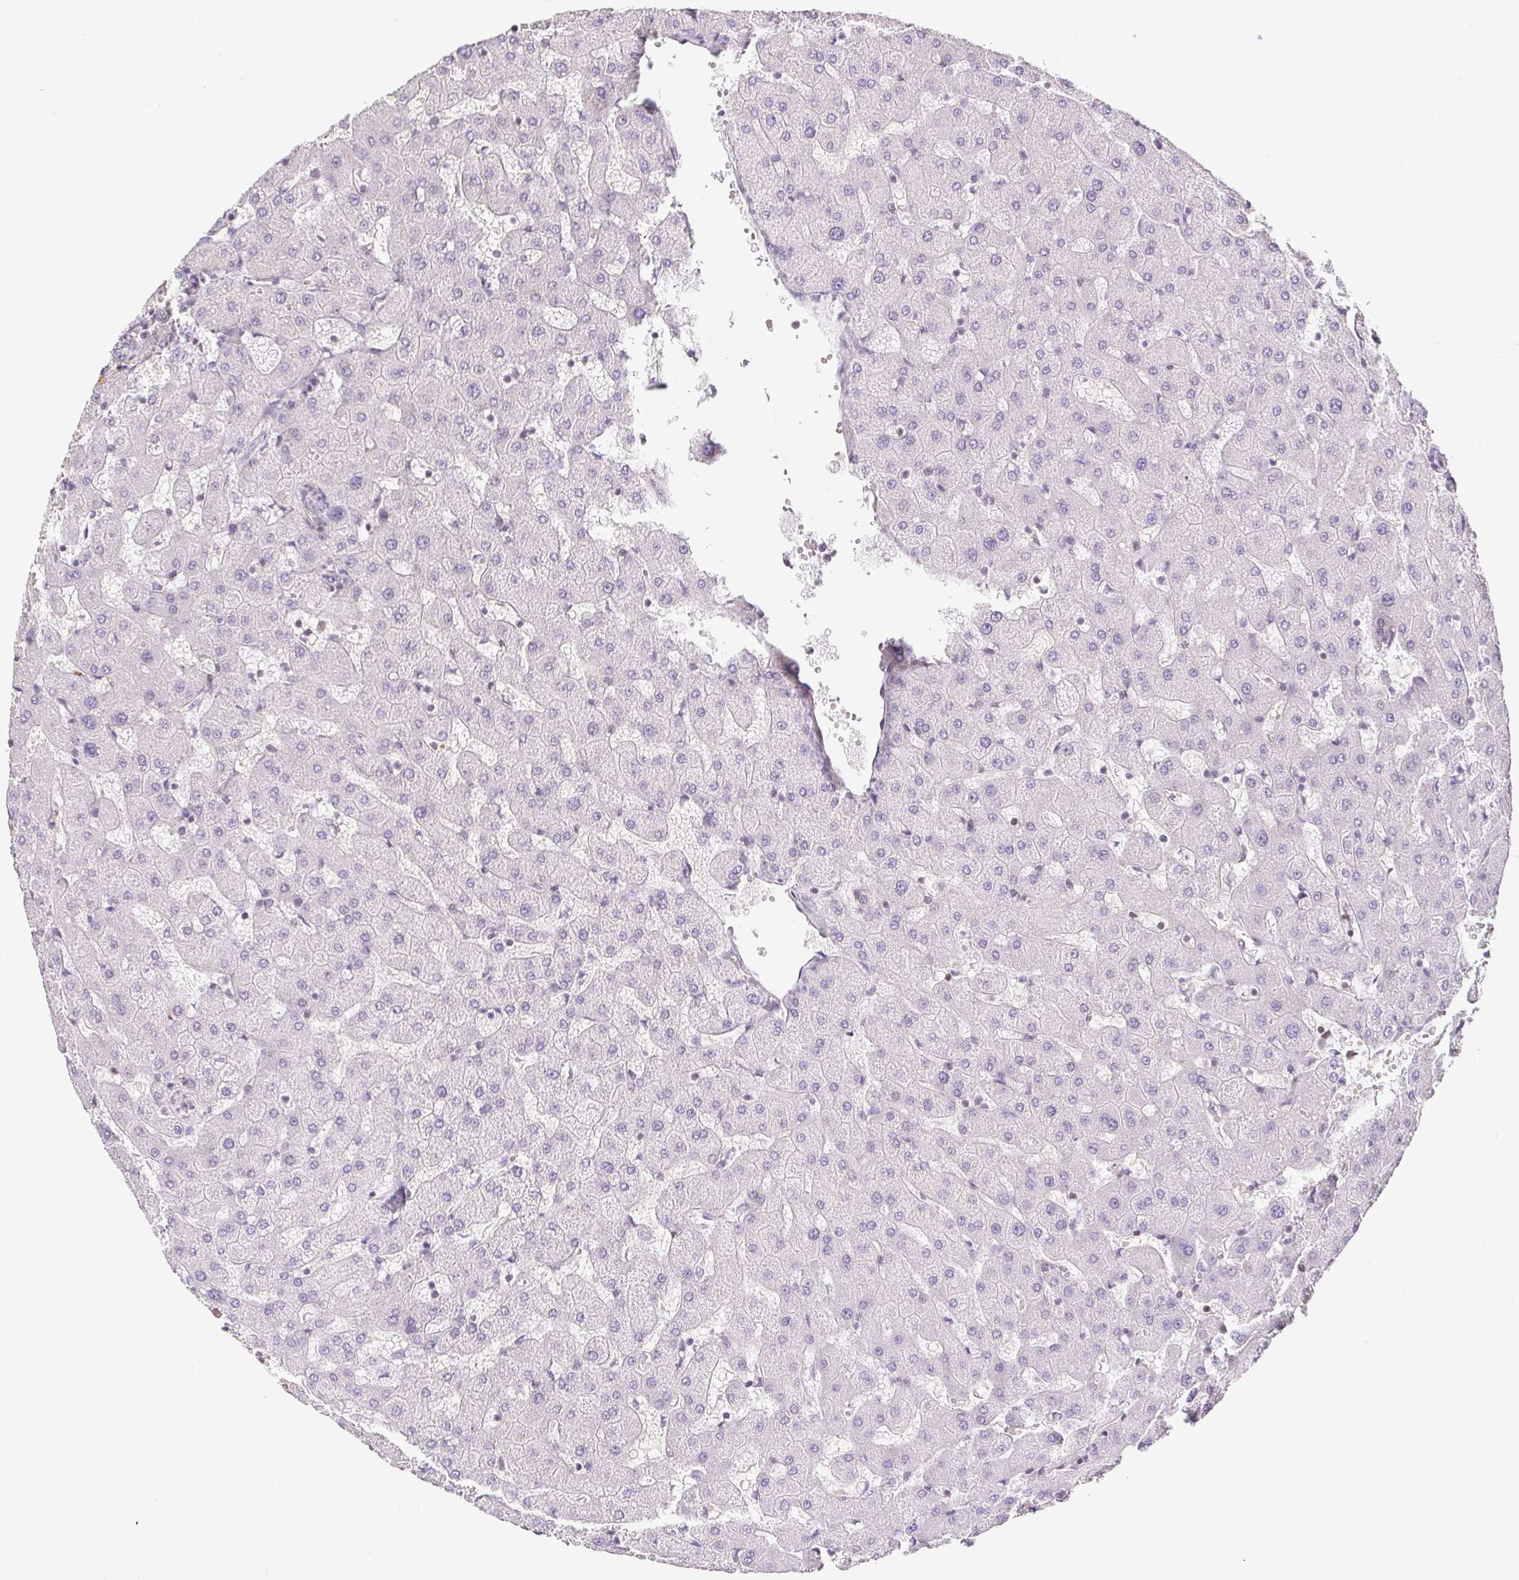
{"staining": {"intensity": "negative", "quantity": "none", "location": "none"}, "tissue": "liver", "cell_type": "Cholangiocytes", "image_type": "normal", "snomed": [{"axis": "morphology", "description": "Normal tissue, NOS"}, {"axis": "topography", "description": "Liver"}], "caption": "Normal liver was stained to show a protein in brown. There is no significant staining in cholangiocytes. Nuclei are stained in blue.", "gene": "TRERF1", "patient": {"sex": "female", "age": 63}}